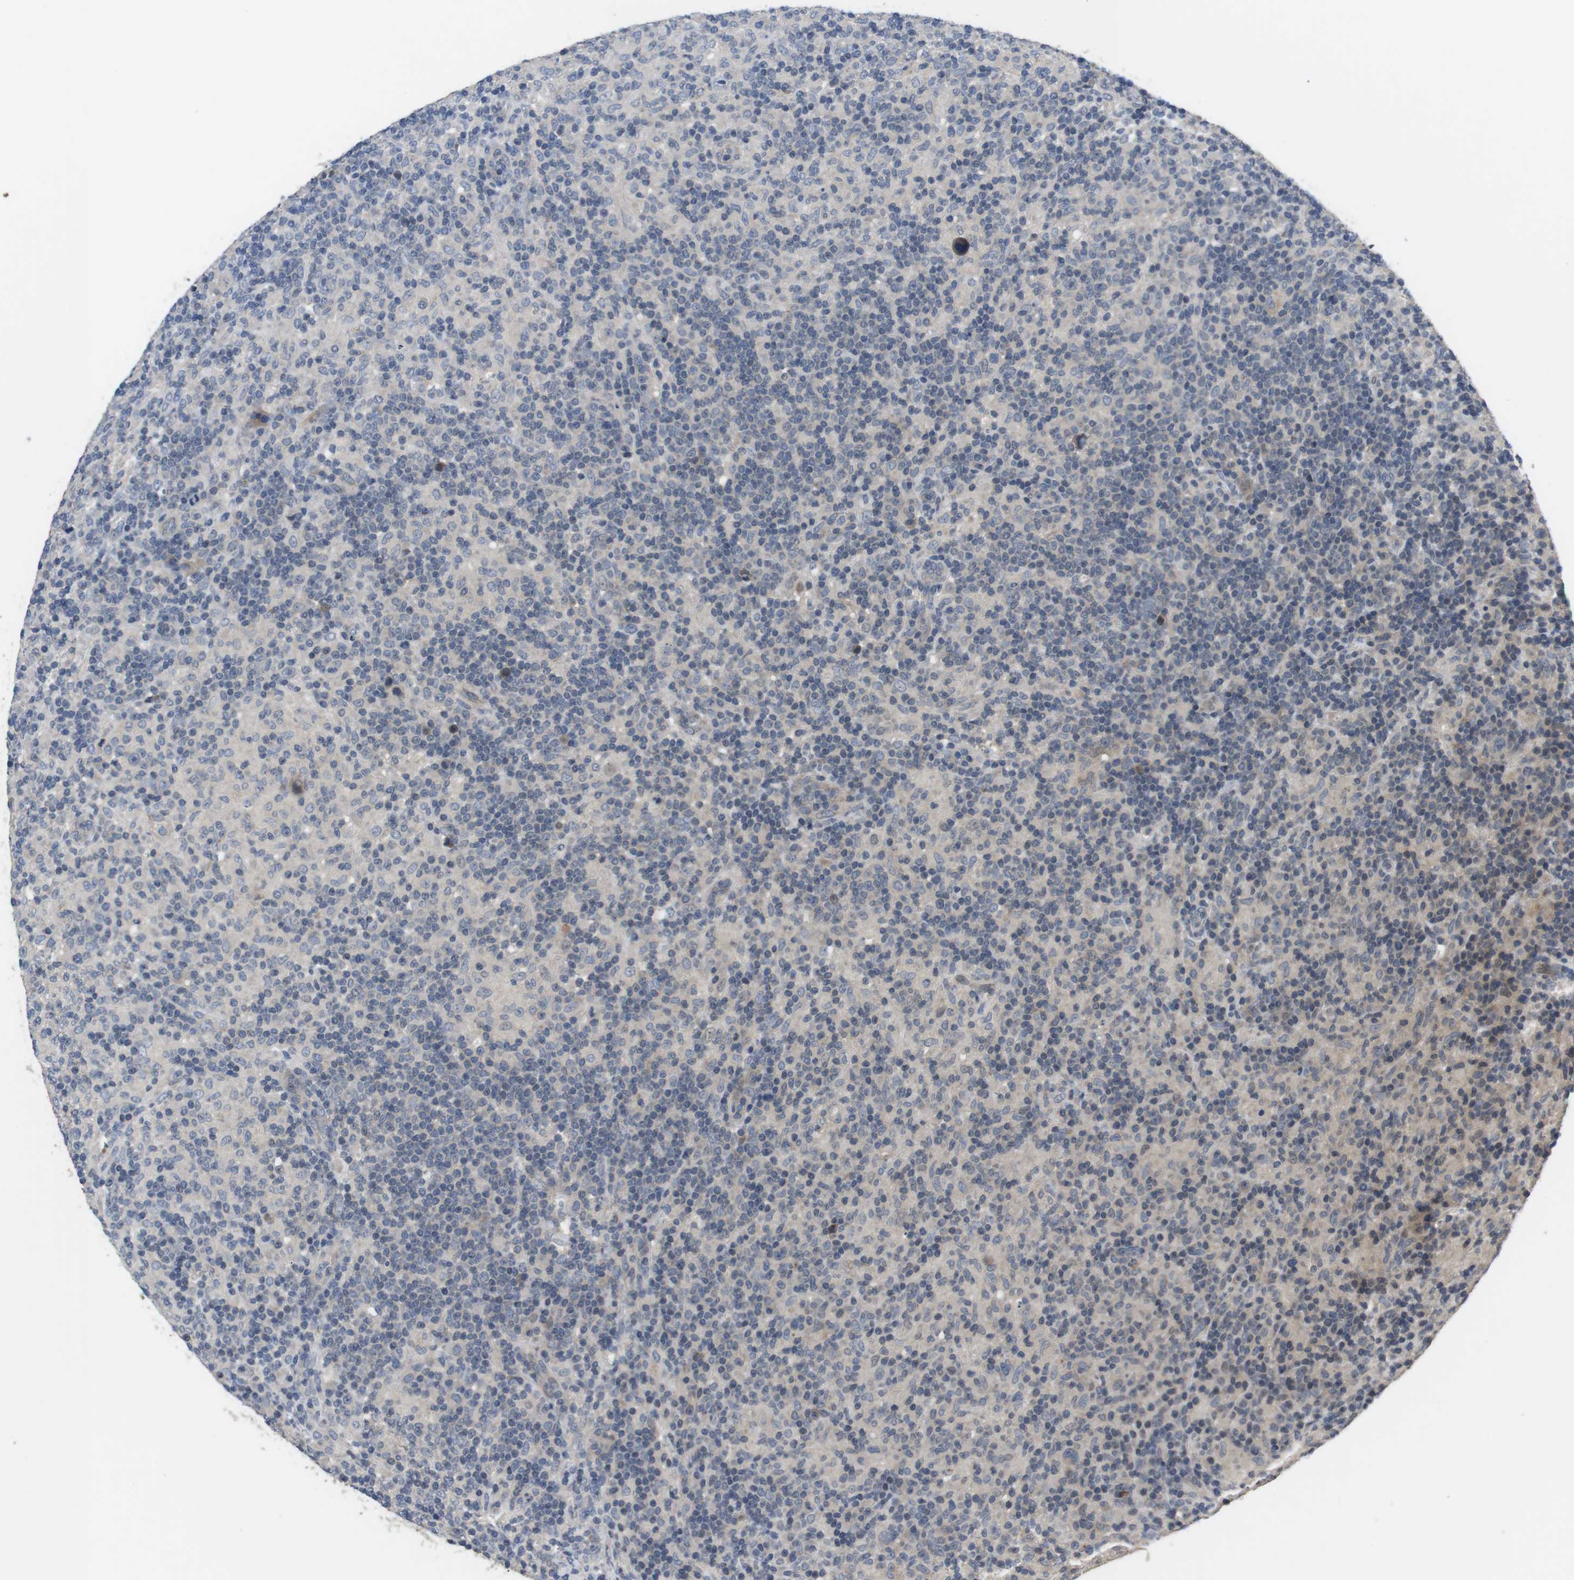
{"staining": {"intensity": "negative", "quantity": "none", "location": "none"}, "tissue": "lymphoma", "cell_type": "Tumor cells", "image_type": "cancer", "snomed": [{"axis": "morphology", "description": "Hodgkin's disease, NOS"}, {"axis": "topography", "description": "Lymph node"}], "caption": "Tumor cells show no significant protein expression in Hodgkin's disease.", "gene": "ADGRL3", "patient": {"sex": "male", "age": 70}}